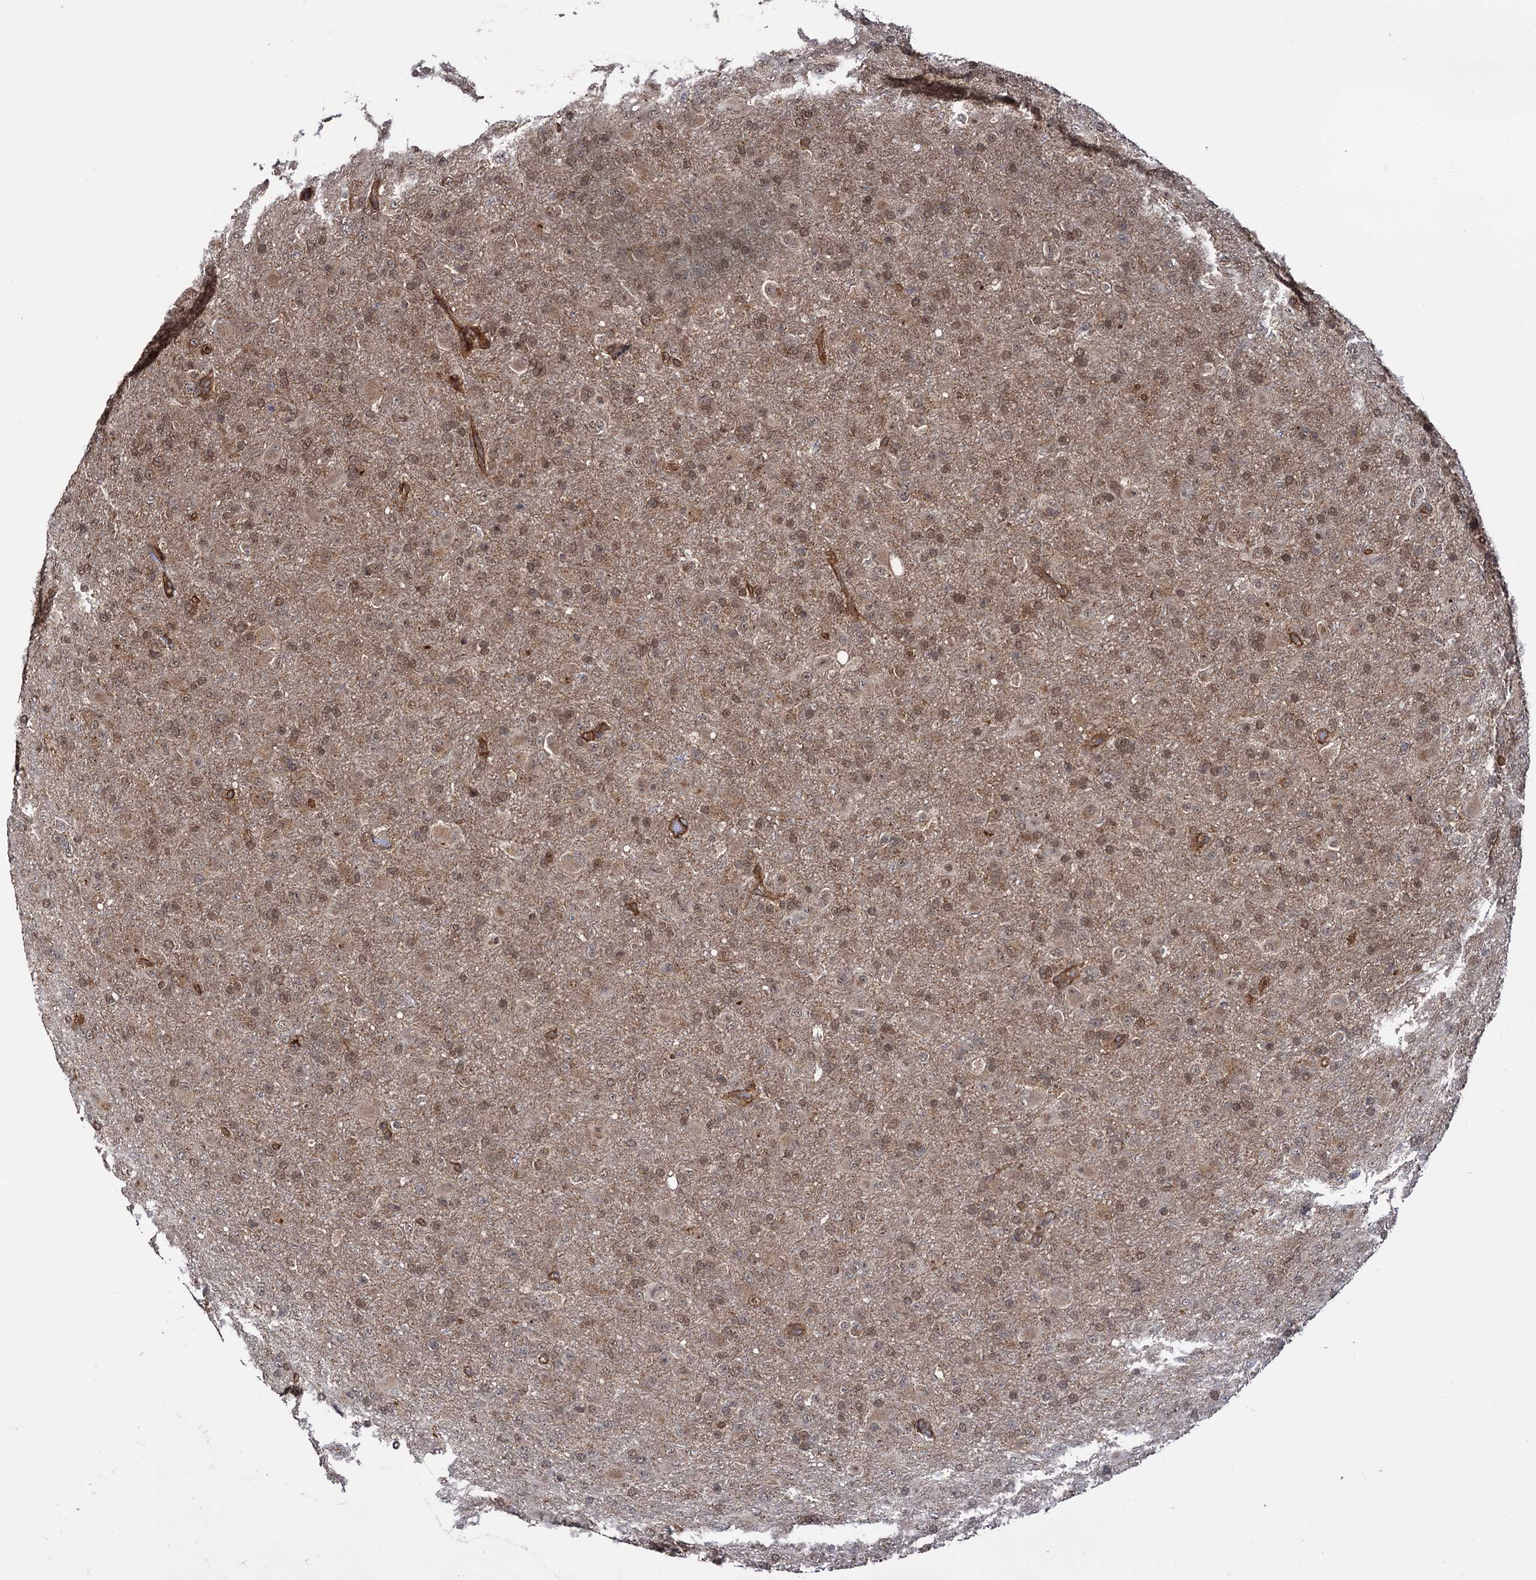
{"staining": {"intensity": "moderate", "quantity": ">75%", "location": "cytoplasmic/membranous,nuclear"}, "tissue": "glioma", "cell_type": "Tumor cells", "image_type": "cancer", "snomed": [{"axis": "morphology", "description": "Glioma, malignant, Low grade"}, {"axis": "topography", "description": "Brain"}], "caption": "About >75% of tumor cells in human malignant low-grade glioma reveal moderate cytoplasmic/membranous and nuclear protein staining as visualized by brown immunohistochemical staining.", "gene": "ATP8B4", "patient": {"sex": "male", "age": 65}}